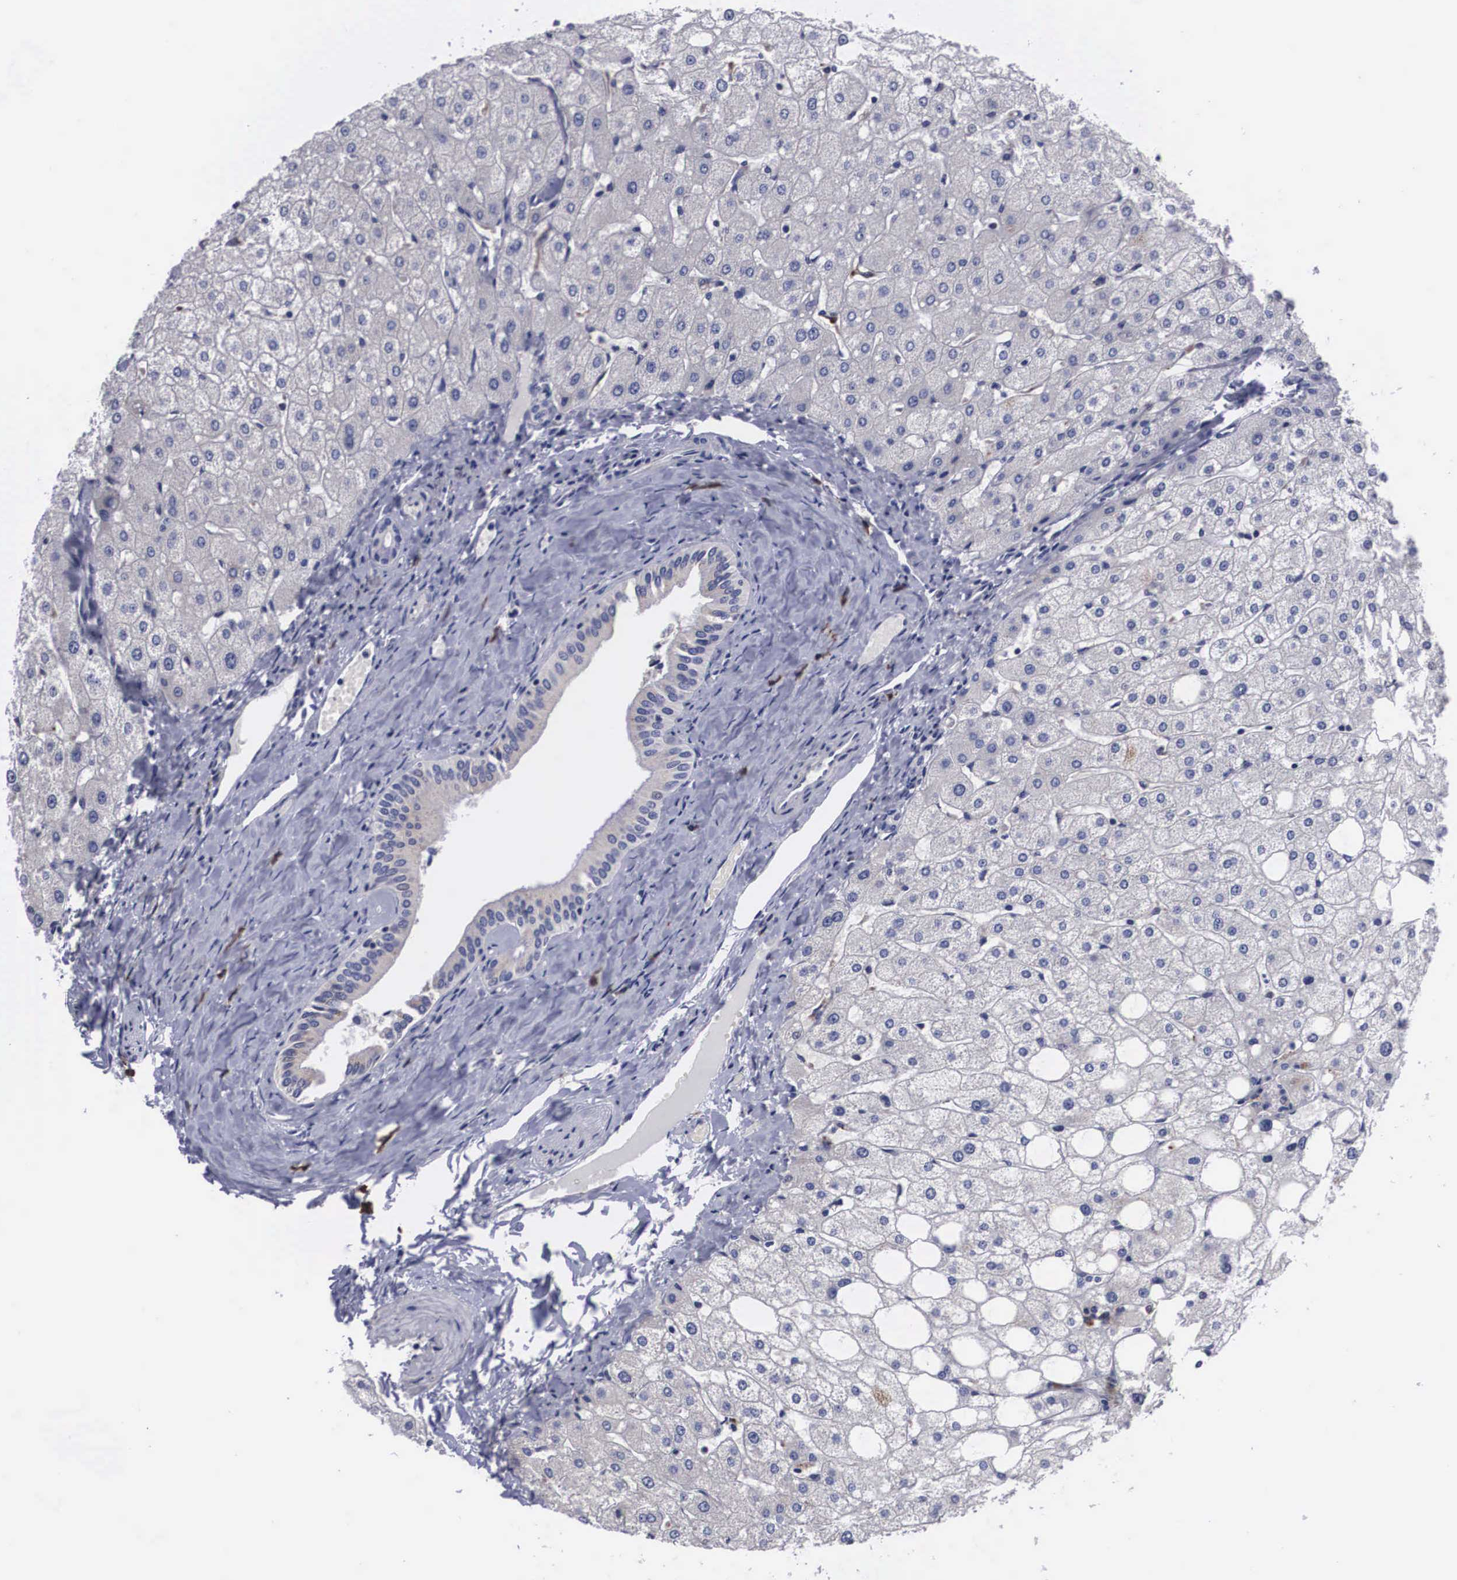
{"staining": {"intensity": "negative", "quantity": "none", "location": "none"}, "tissue": "liver", "cell_type": "Cholangiocytes", "image_type": "normal", "snomed": [{"axis": "morphology", "description": "Normal tissue, NOS"}, {"axis": "topography", "description": "Liver"}], "caption": "This photomicrograph is of benign liver stained with immunohistochemistry to label a protein in brown with the nuclei are counter-stained blue. There is no staining in cholangiocytes.", "gene": "CRELD2", "patient": {"sex": "male", "age": 35}}